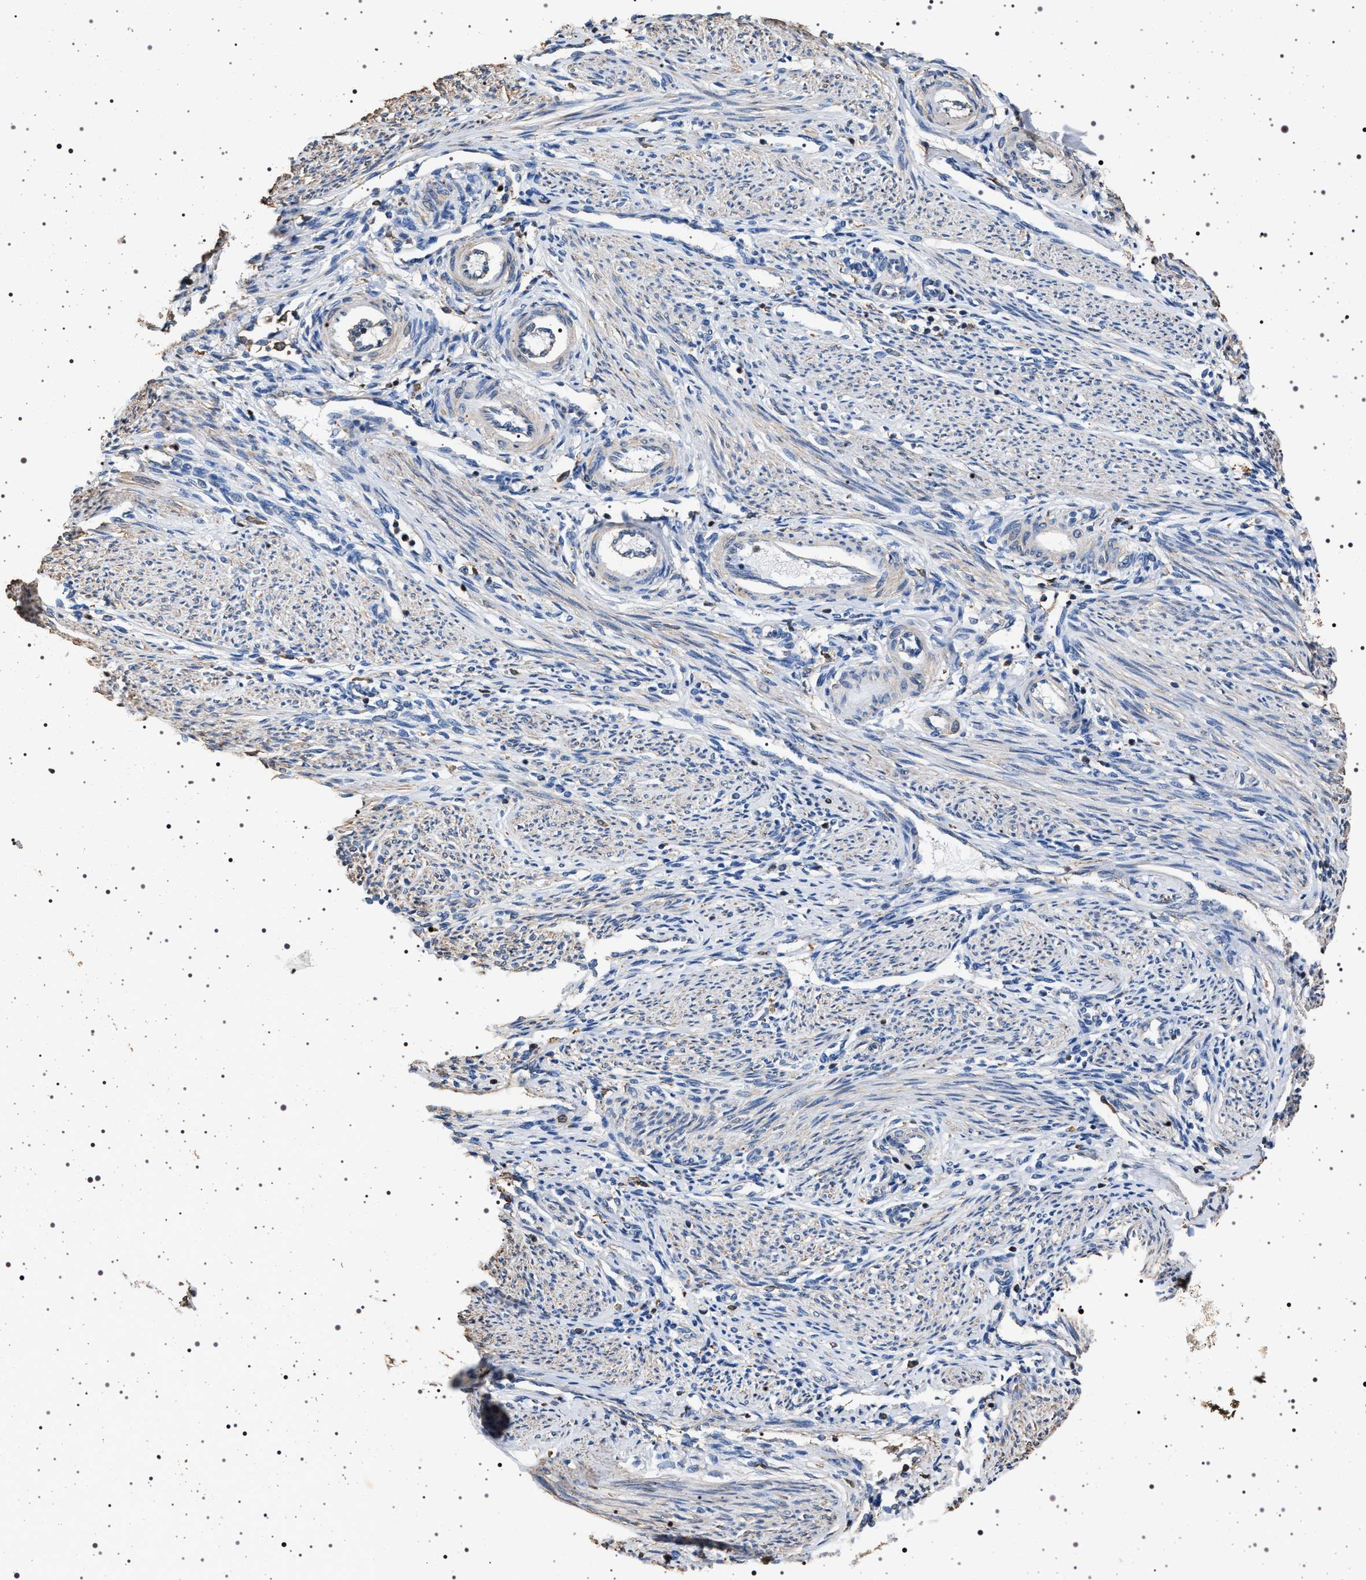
{"staining": {"intensity": "negative", "quantity": "none", "location": "none"}, "tissue": "endometrium", "cell_type": "Cells in endometrial stroma", "image_type": "normal", "snomed": [{"axis": "morphology", "description": "Normal tissue, NOS"}, {"axis": "topography", "description": "Endometrium"}], "caption": "Photomicrograph shows no protein staining in cells in endometrial stroma of normal endometrium.", "gene": "SMAP2", "patient": {"sex": "female", "age": 42}}